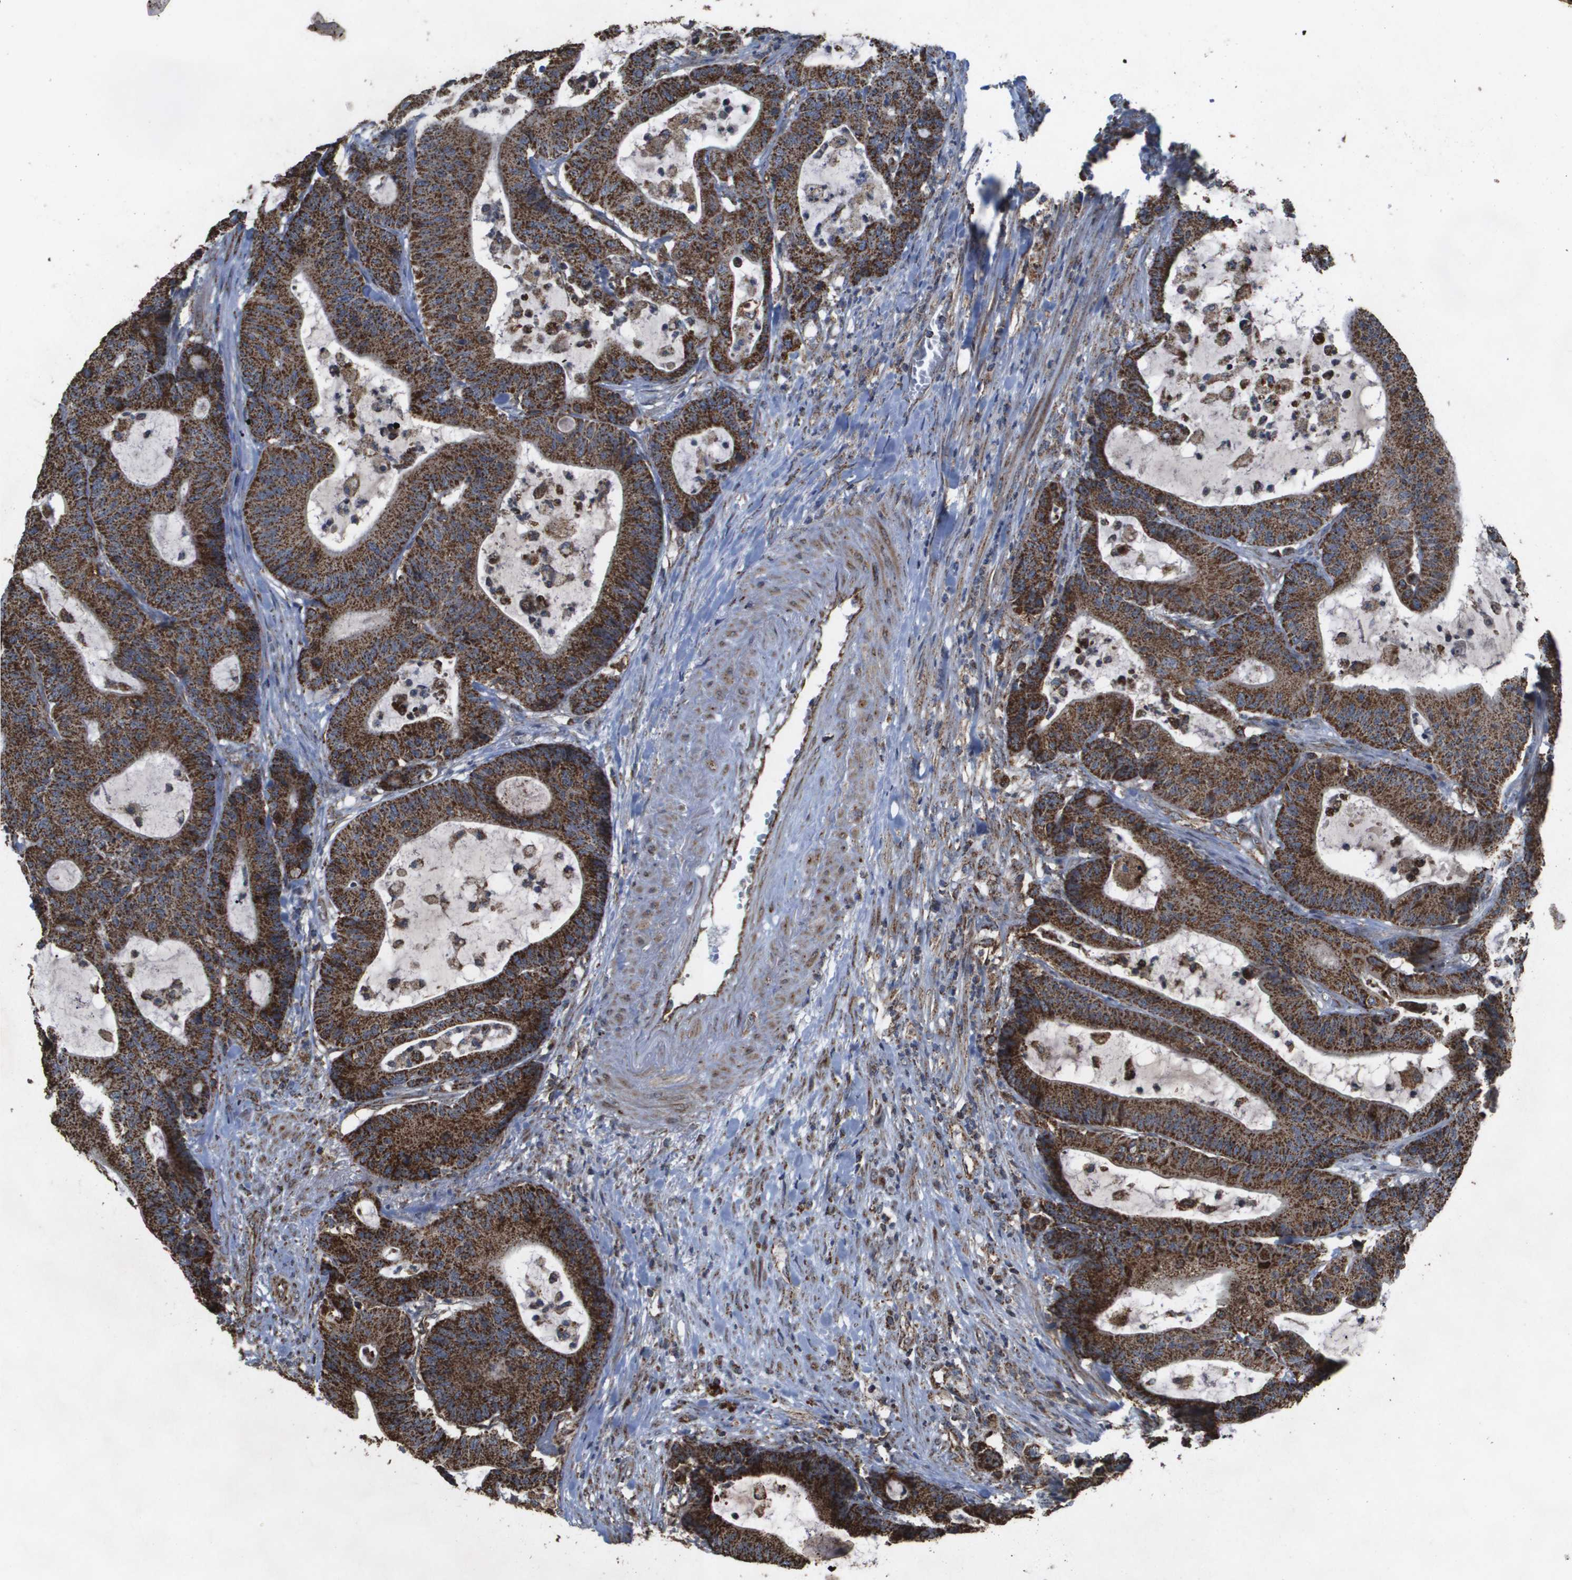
{"staining": {"intensity": "strong", "quantity": ">75%", "location": "cytoplasmic/membranous"}, "tissue": "colorectal cancer", "cell_type": "Tumor cells", "image_type": "cancer", "snomed": [{"axis": "morphology", "description": "Adenocarcinoma, NOS"}, {"axis": "topography", "description": "Colon"}], "caption": "Protein expression analysis of colorectal cancer (adenocarcinoma) reveals strong cytoplasmic/membranous positivity in about >75% of tumor cells.", "gene": "HSPE1", "patient": {"sex": "female", "age": 84}}